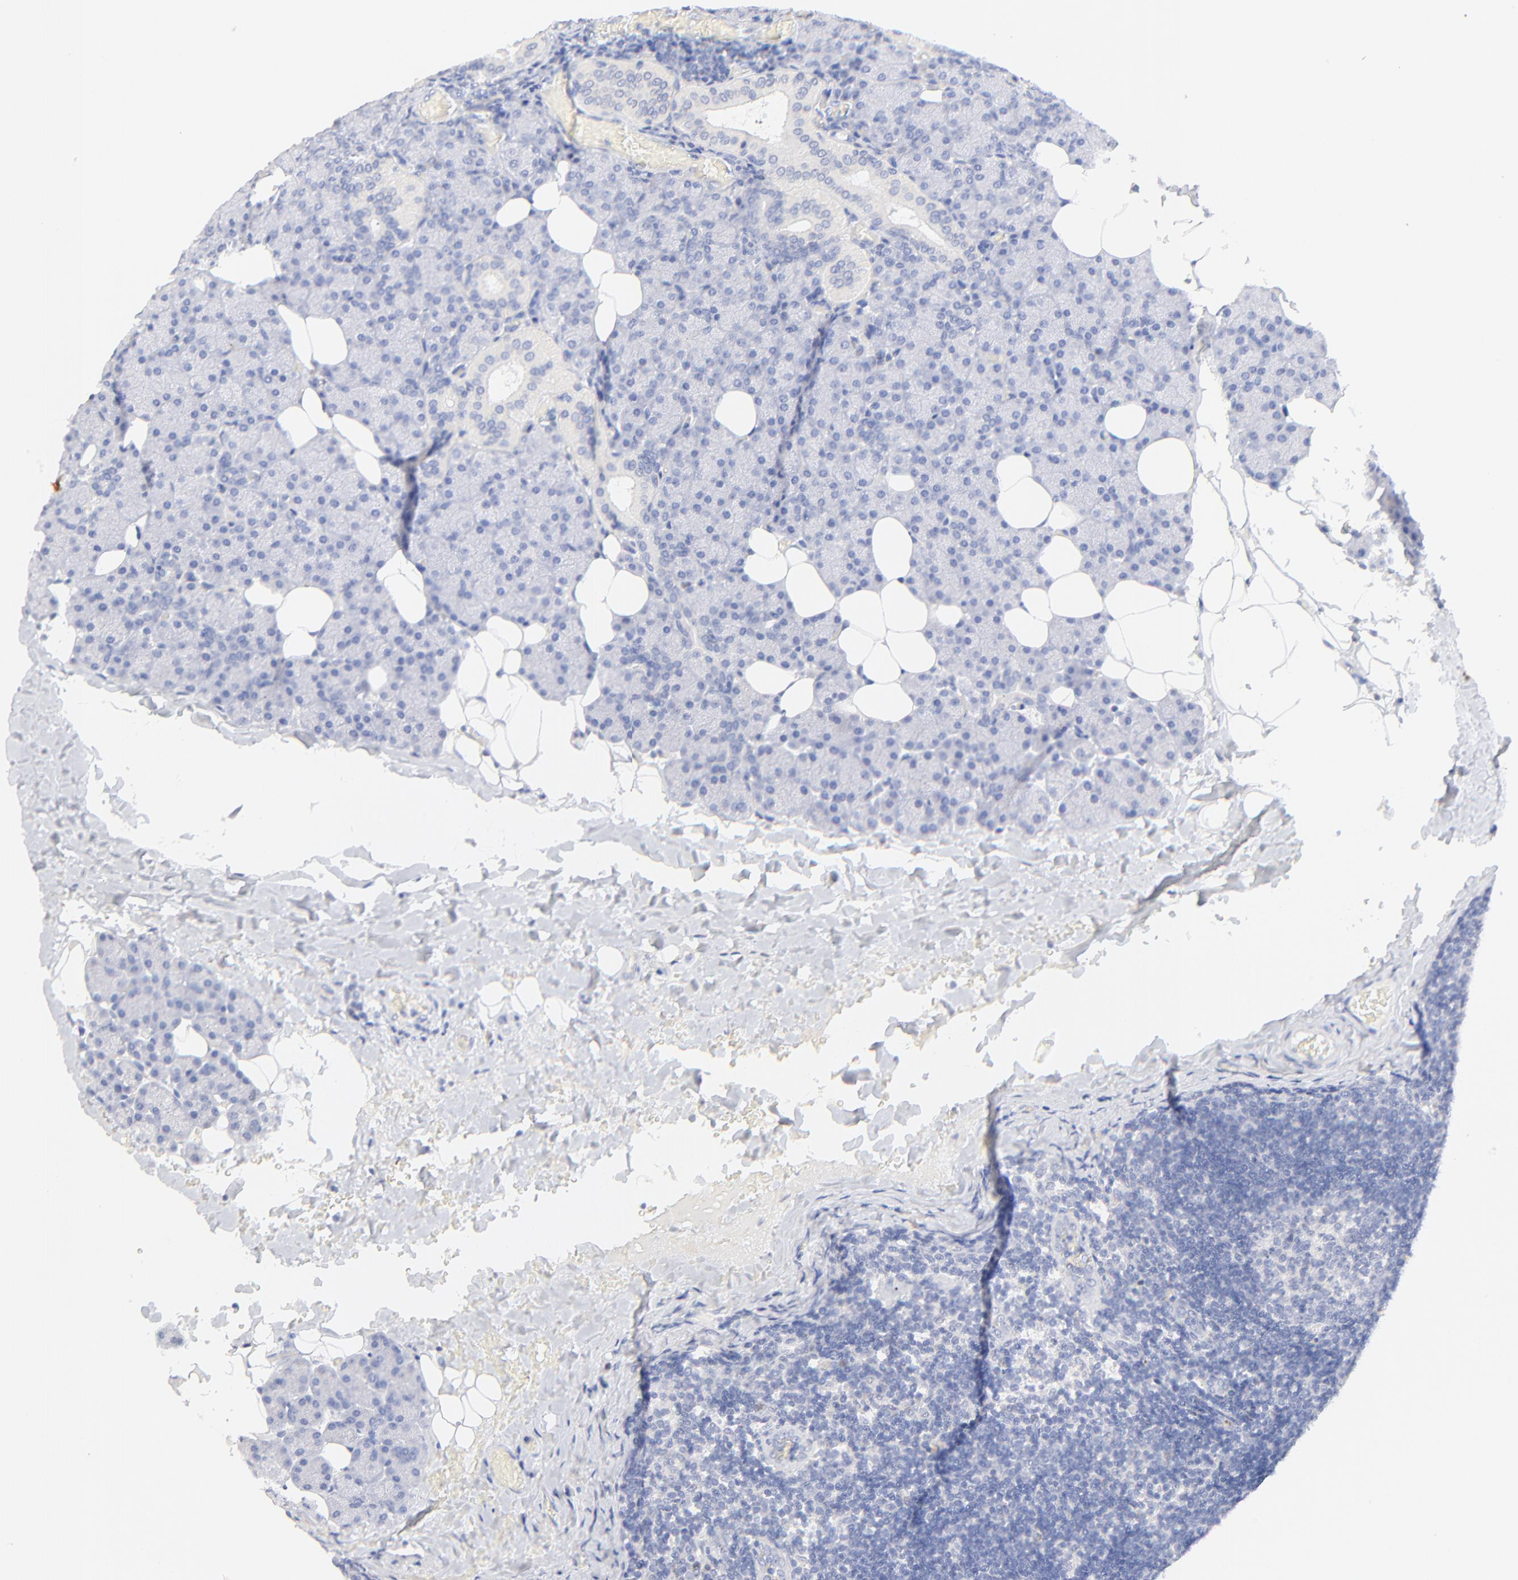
{"staining": {"intensity": "negative", "quantity": "none", "location": "none"}, "tissue": "lymph node", "cell_type": "Germinal center cells", "image_type": "normal", "snomed": [{"axis": "morphology", "description": "Normal tissue, NOS"}, {"axis": "topography", "description": "Lymph node"}, {"axis": "topography", "description": "Salivary gland"}], "caption": "High power microscopy image of an immunohistochemistry (IHC) micrograph of unremarkable lymph node, revealing no significant positivity in germinal center cells.", "gene": "SULT4A1", "patient": {"sex": "male", "age": 8}}